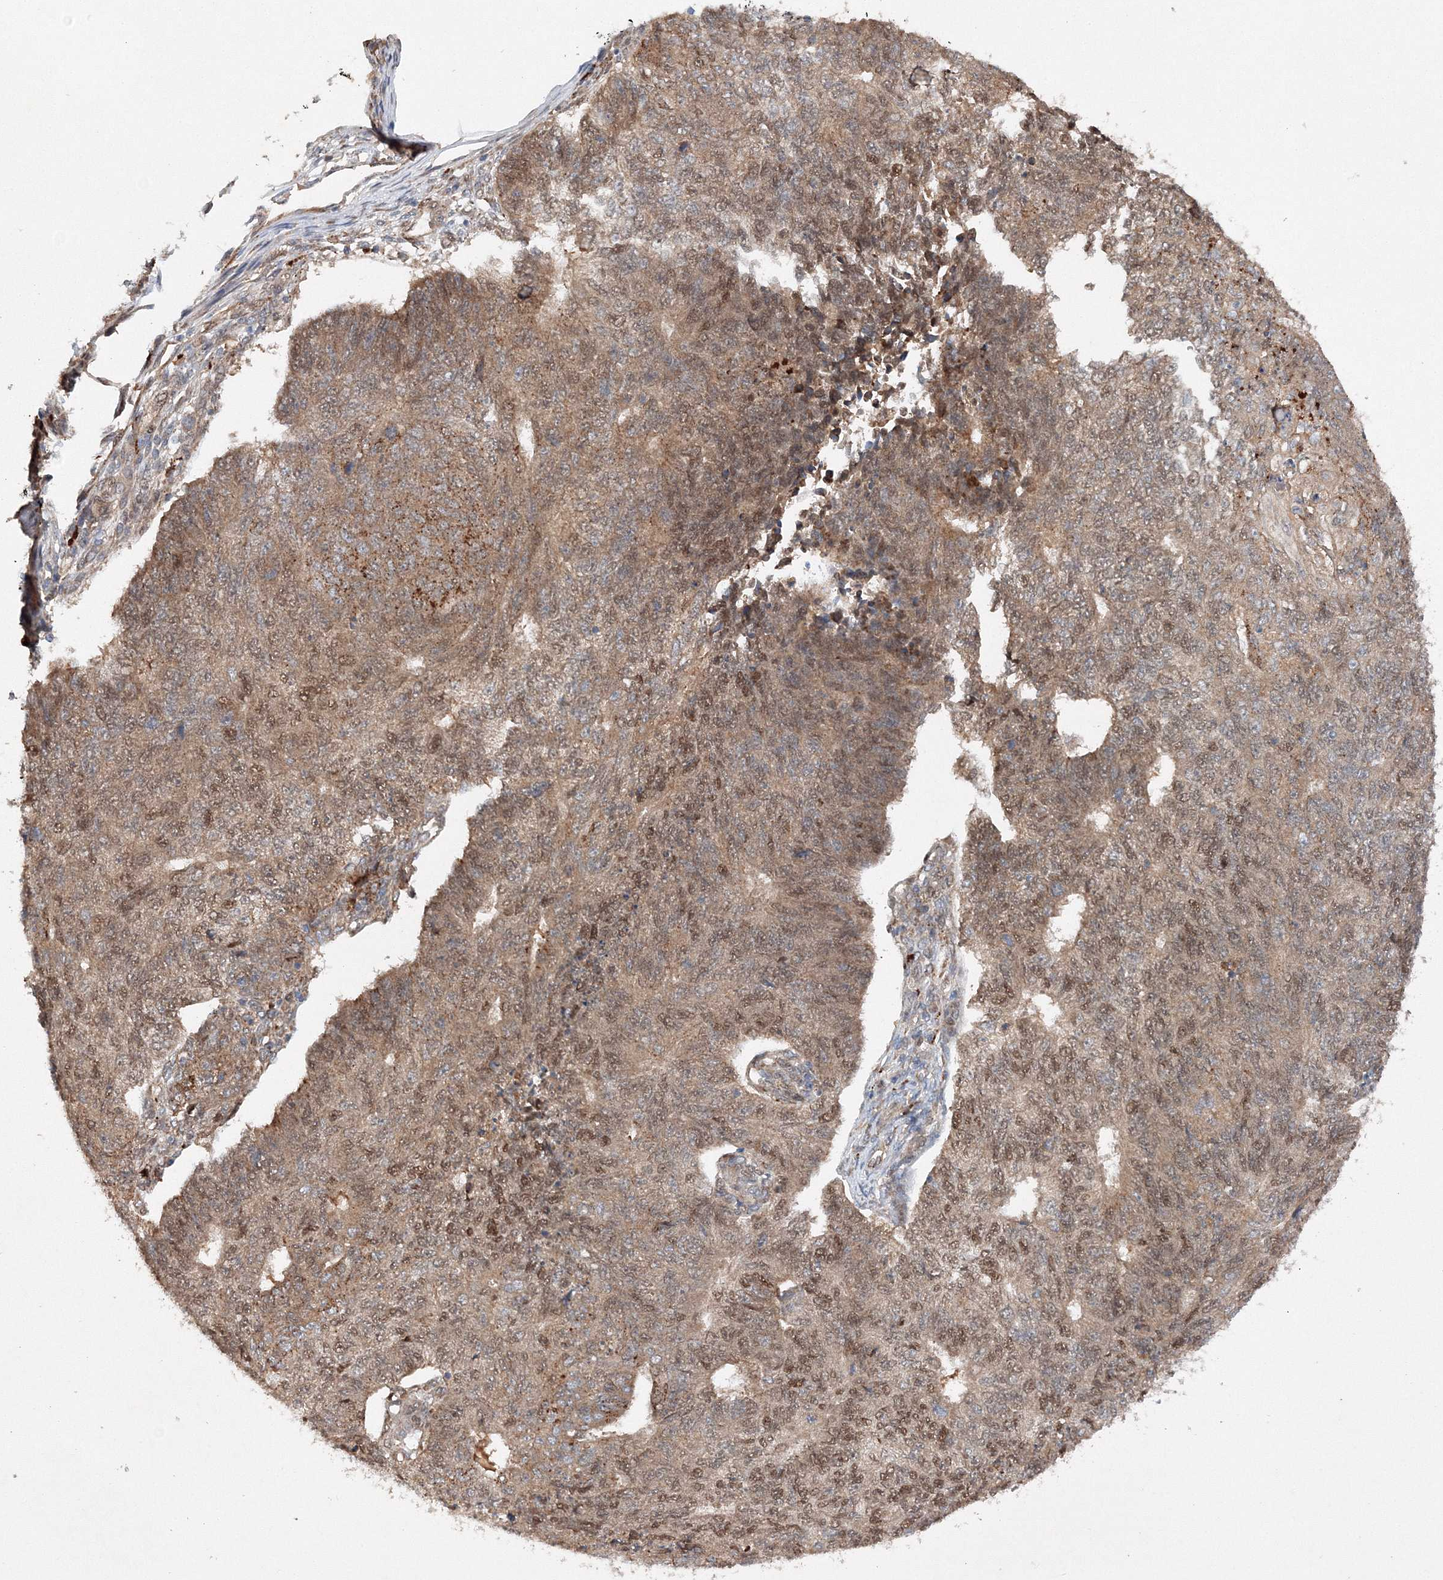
{"staining": {"intensity": "moderate", "quantity": ">75%", "location": "cytoplasmic/membranous,nuclear"}, "tissue": "endometrial cancer", "cell_type": "Tumor cells", "image_type": "cancer", "snomed": [{"axis": "morphology", "description": "Adenocarcinoma, NOS"}, {"axis": "topography", "description": "Endometrium"}], "caption": "DAB (3,3'-diaminobenzidine) immunohistochemical staining of adenocarcinoma (endometrial) reveals moderate cytoplasmic/membranous and nuclear protein staining in about >75% of tumor cells.", "gene": "SLC36A1", "patient": {"sex": "female", "age": 32}}